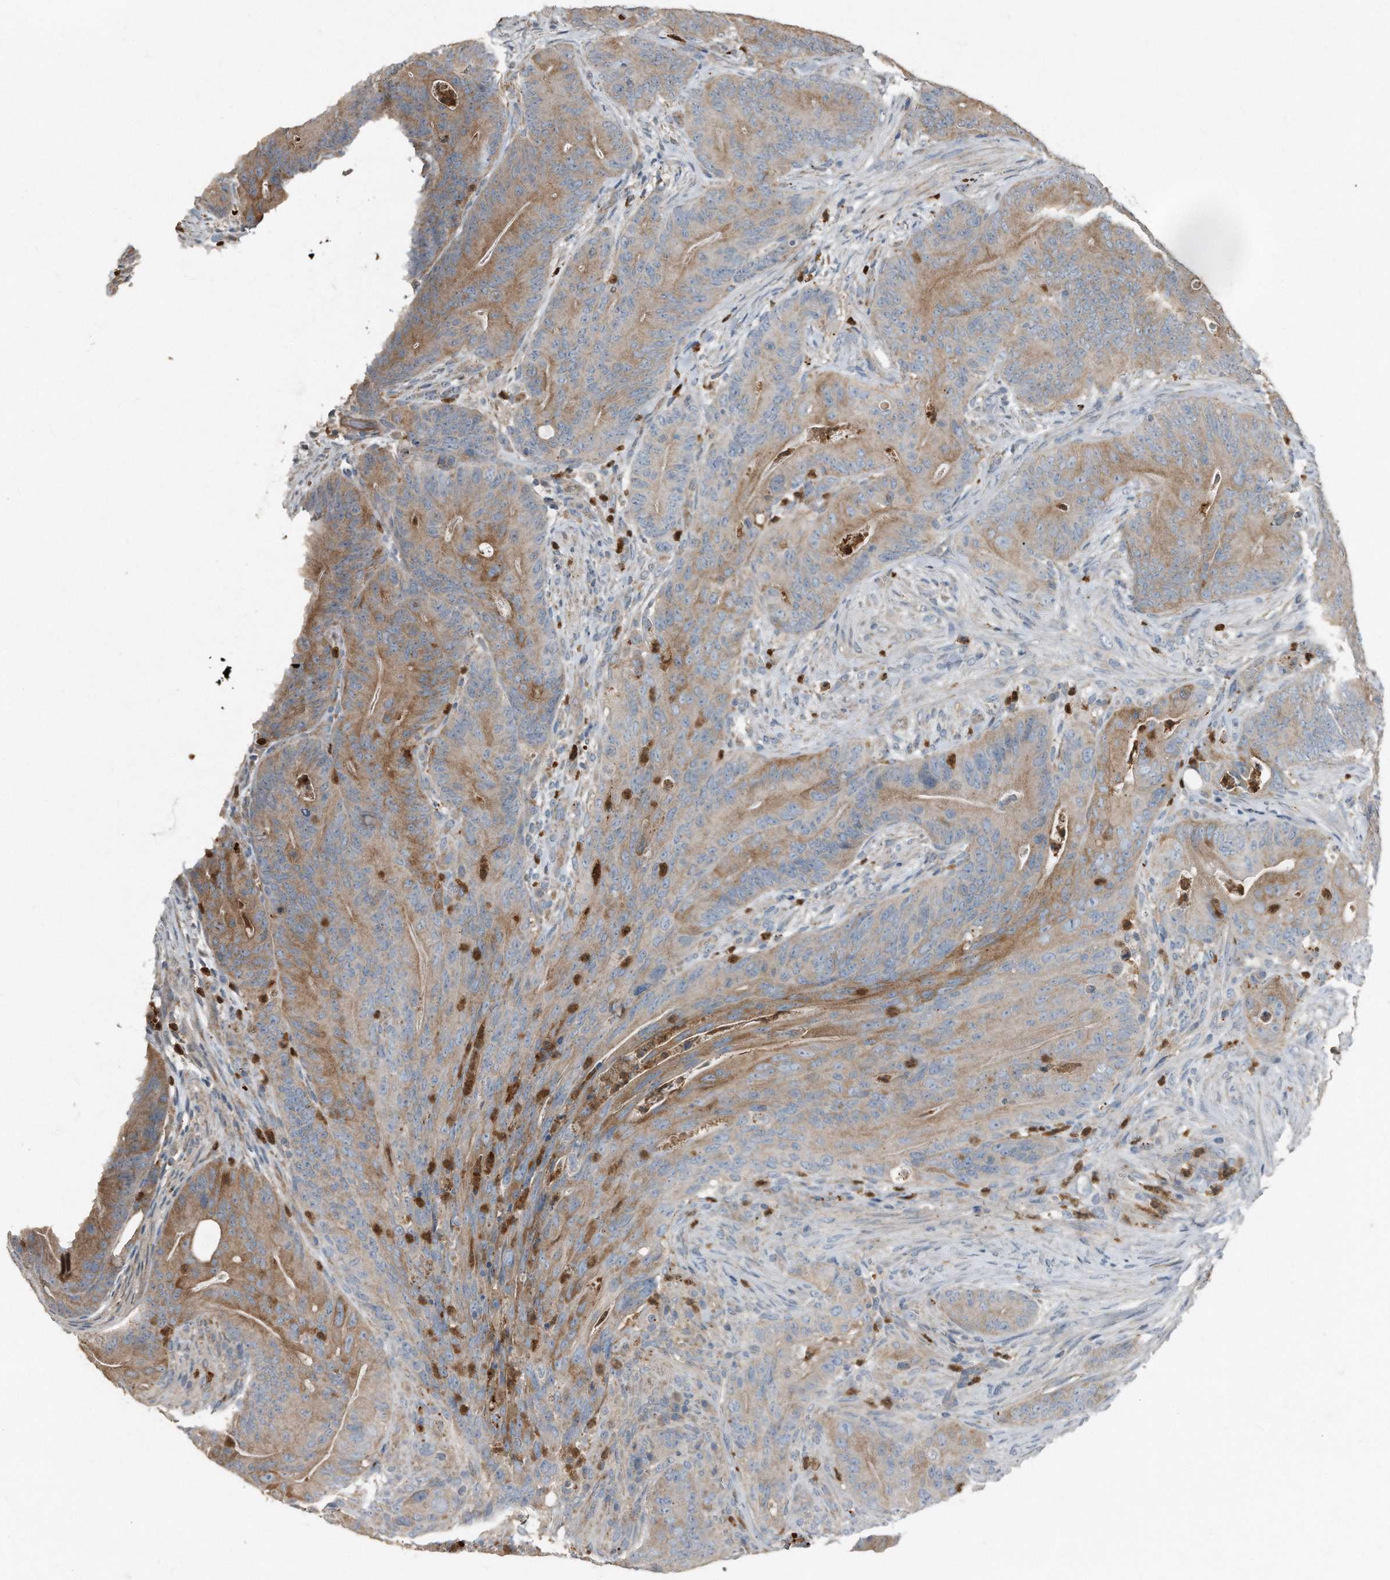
{"staining": {"intensity": "moderate", "quantity": ">75%", "location": "cytoplasmic/membranous"}, "tissue": "colorectal cancer", "cell_type": "Tumor cells", "image_type": "cancer", "snomed": [{"axis": "morphology", "description": "Normal tissue, NOS"}, {"axis": "topography", "description": "Colon"}], "caption": "Colorectal cancer was stained to show a protein in brown. There is medium levels of moderate cytoplasmic/membranous staining in approximately >75% of tumor cells.", "gene": "C9", "patient": {"sex": "female", "age": 82}}